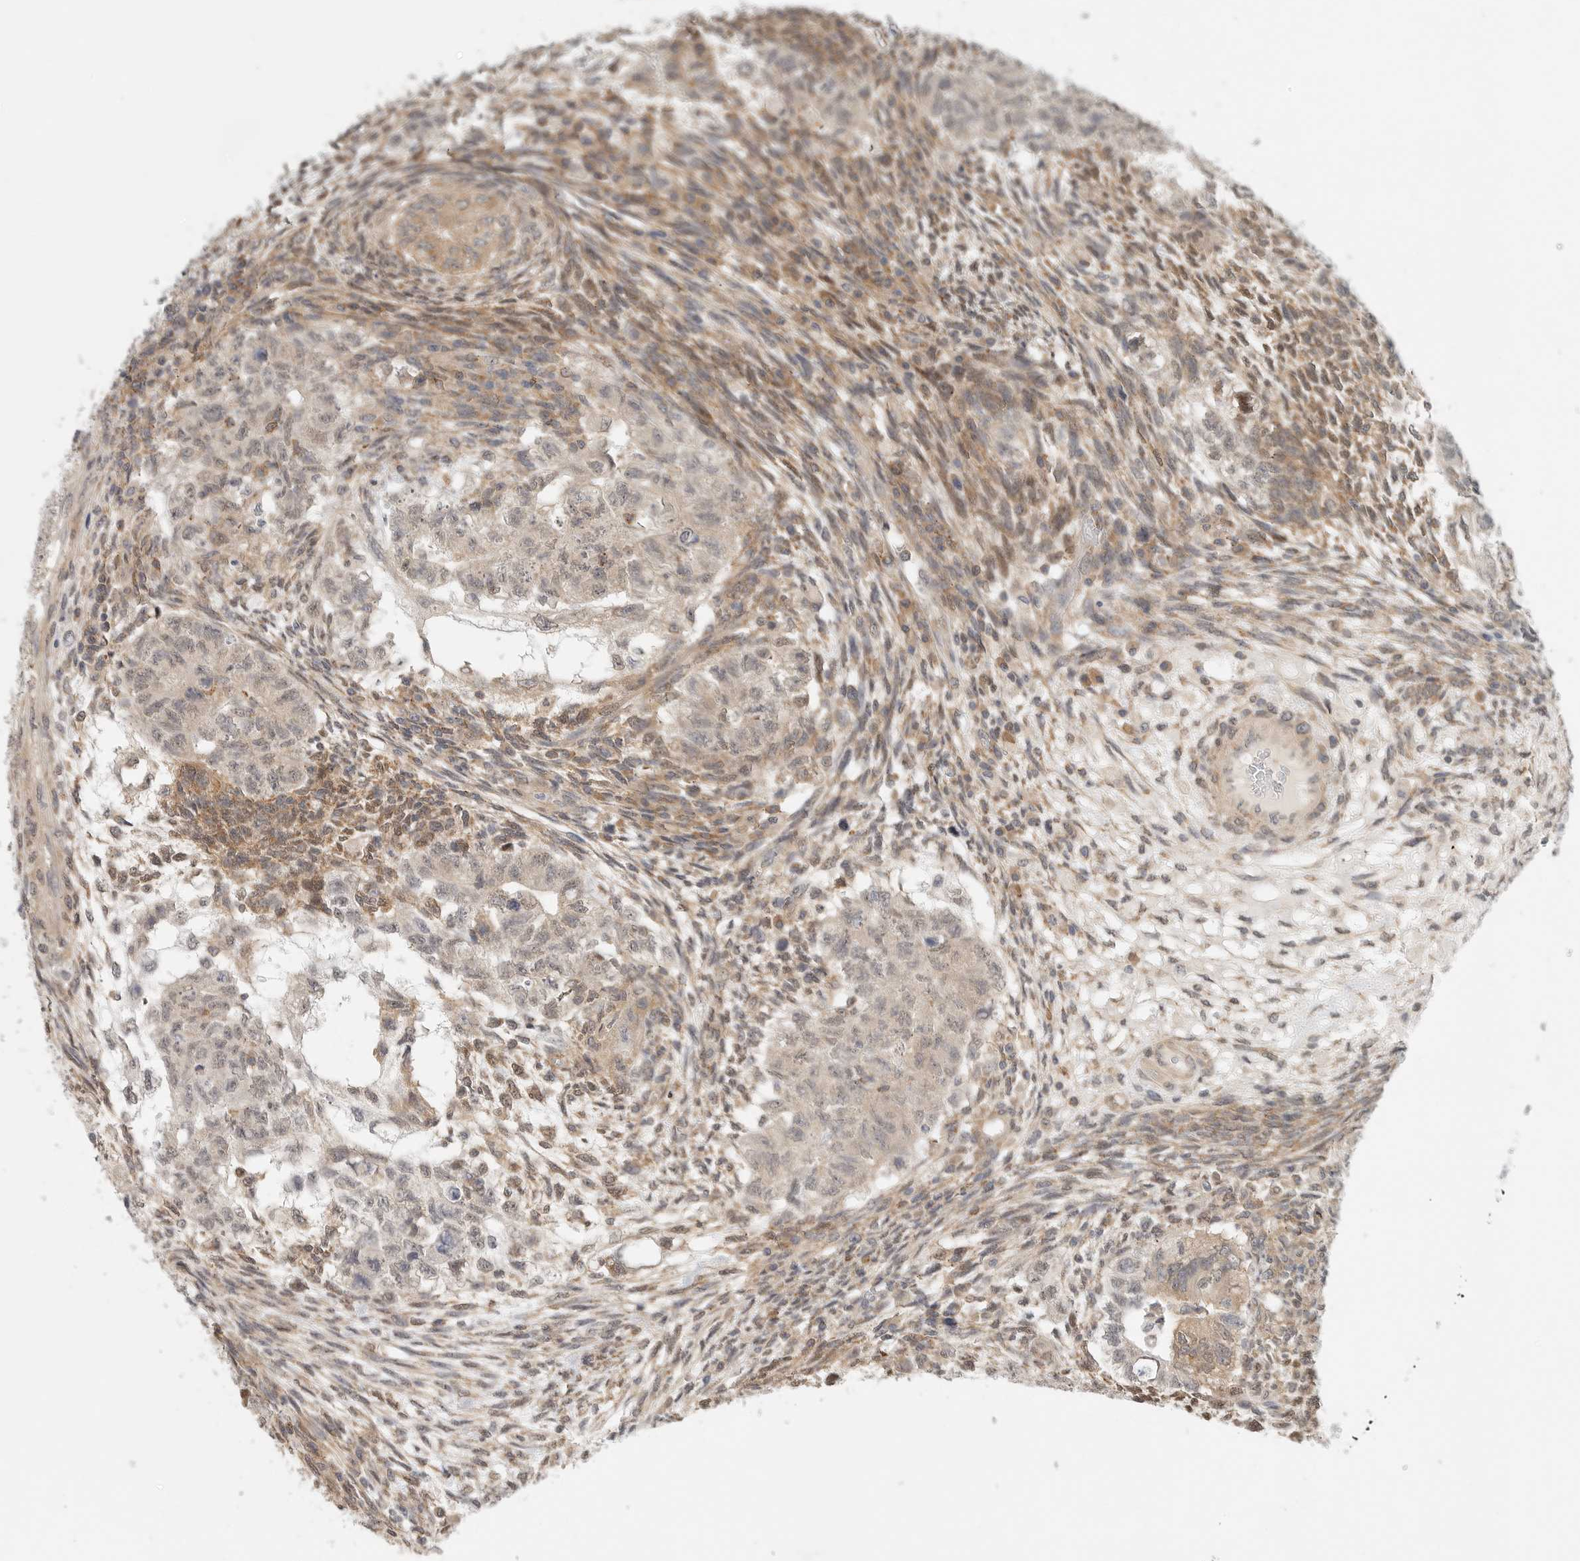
{"staining": {"intensity": "moderate", "quantity": "<25%", "location": "cytoplasmic/membranous"}, "tissue": "testis cancer", "cell_type": "Tumor cells", "image_type": "cancer", "snomed": [{"axis": "morphology", "description": "Normal tissue, NOS"}, {"axis": "morphology", "description": "Carcinoma, Embryonal, NOS"}, {"axis": "topography", "description": "Testis"}], "caption": "DAB (3,3'-diaminobenzidine) immunohistochemical staining of testis cancer (embryonal carcinoma) shows moderate cytoplasmic/membranous protein staining in approximately <25% of tumor cells.", "gene": "HDAC6", "patient": {"sex": "male", "age": 36}}